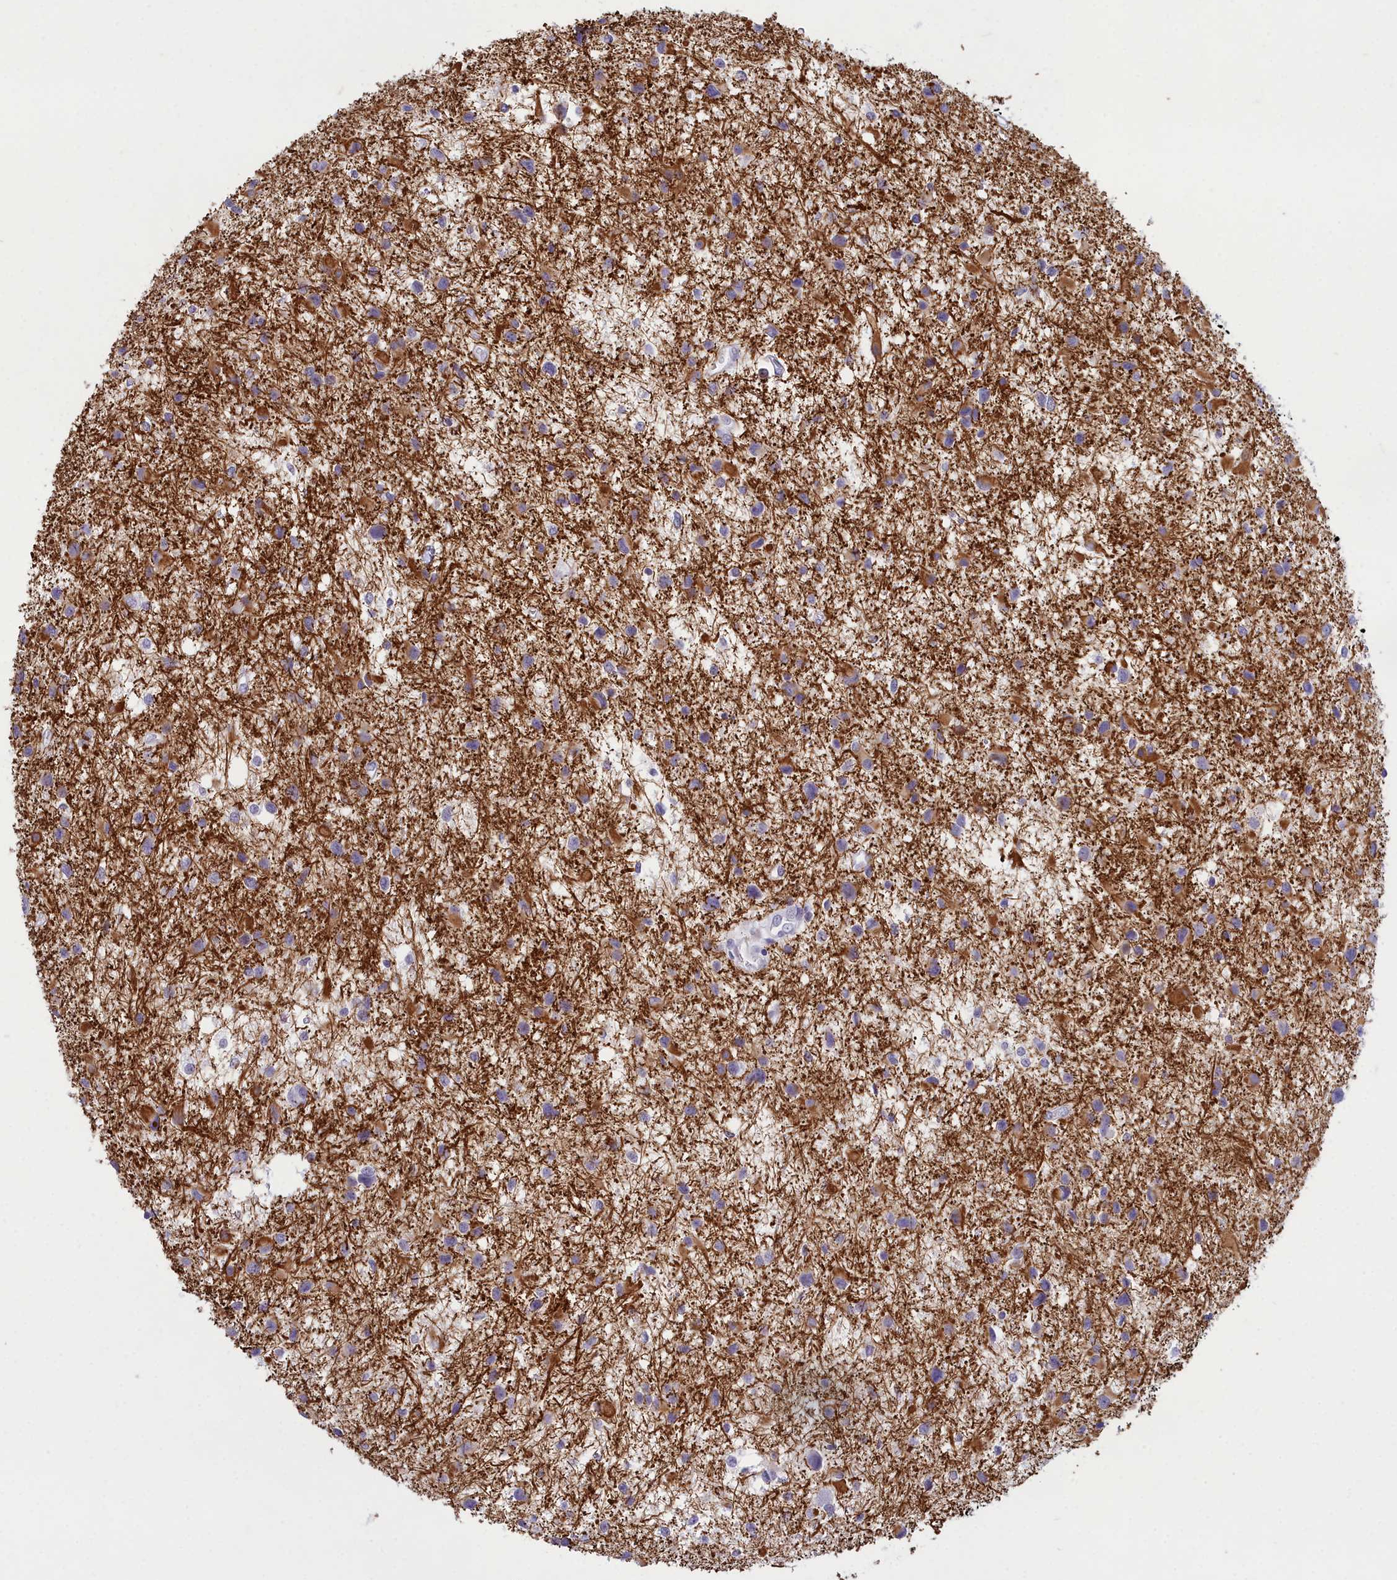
{"staining": {"intensity": "strong", "quantity": "25%-75%", "location": "cytoplasmic/membranous"}, "tissue": "glioma", "cell_type": "Tumor cells", "image_type": "cancer", "snomed": [{"axis": "morphology", "description": "Glioma, malignant, Low grade"}, {"axis": "topography", "description": "Brain"}], "caption": "Immunohistochemical staining of glioma exhibits strong cytoplasmic/membranous protein positivity in approximately 25%-75% of tumor cells.", "gene": "SNX20", "patient": {"sex": "female", "age": 32}}